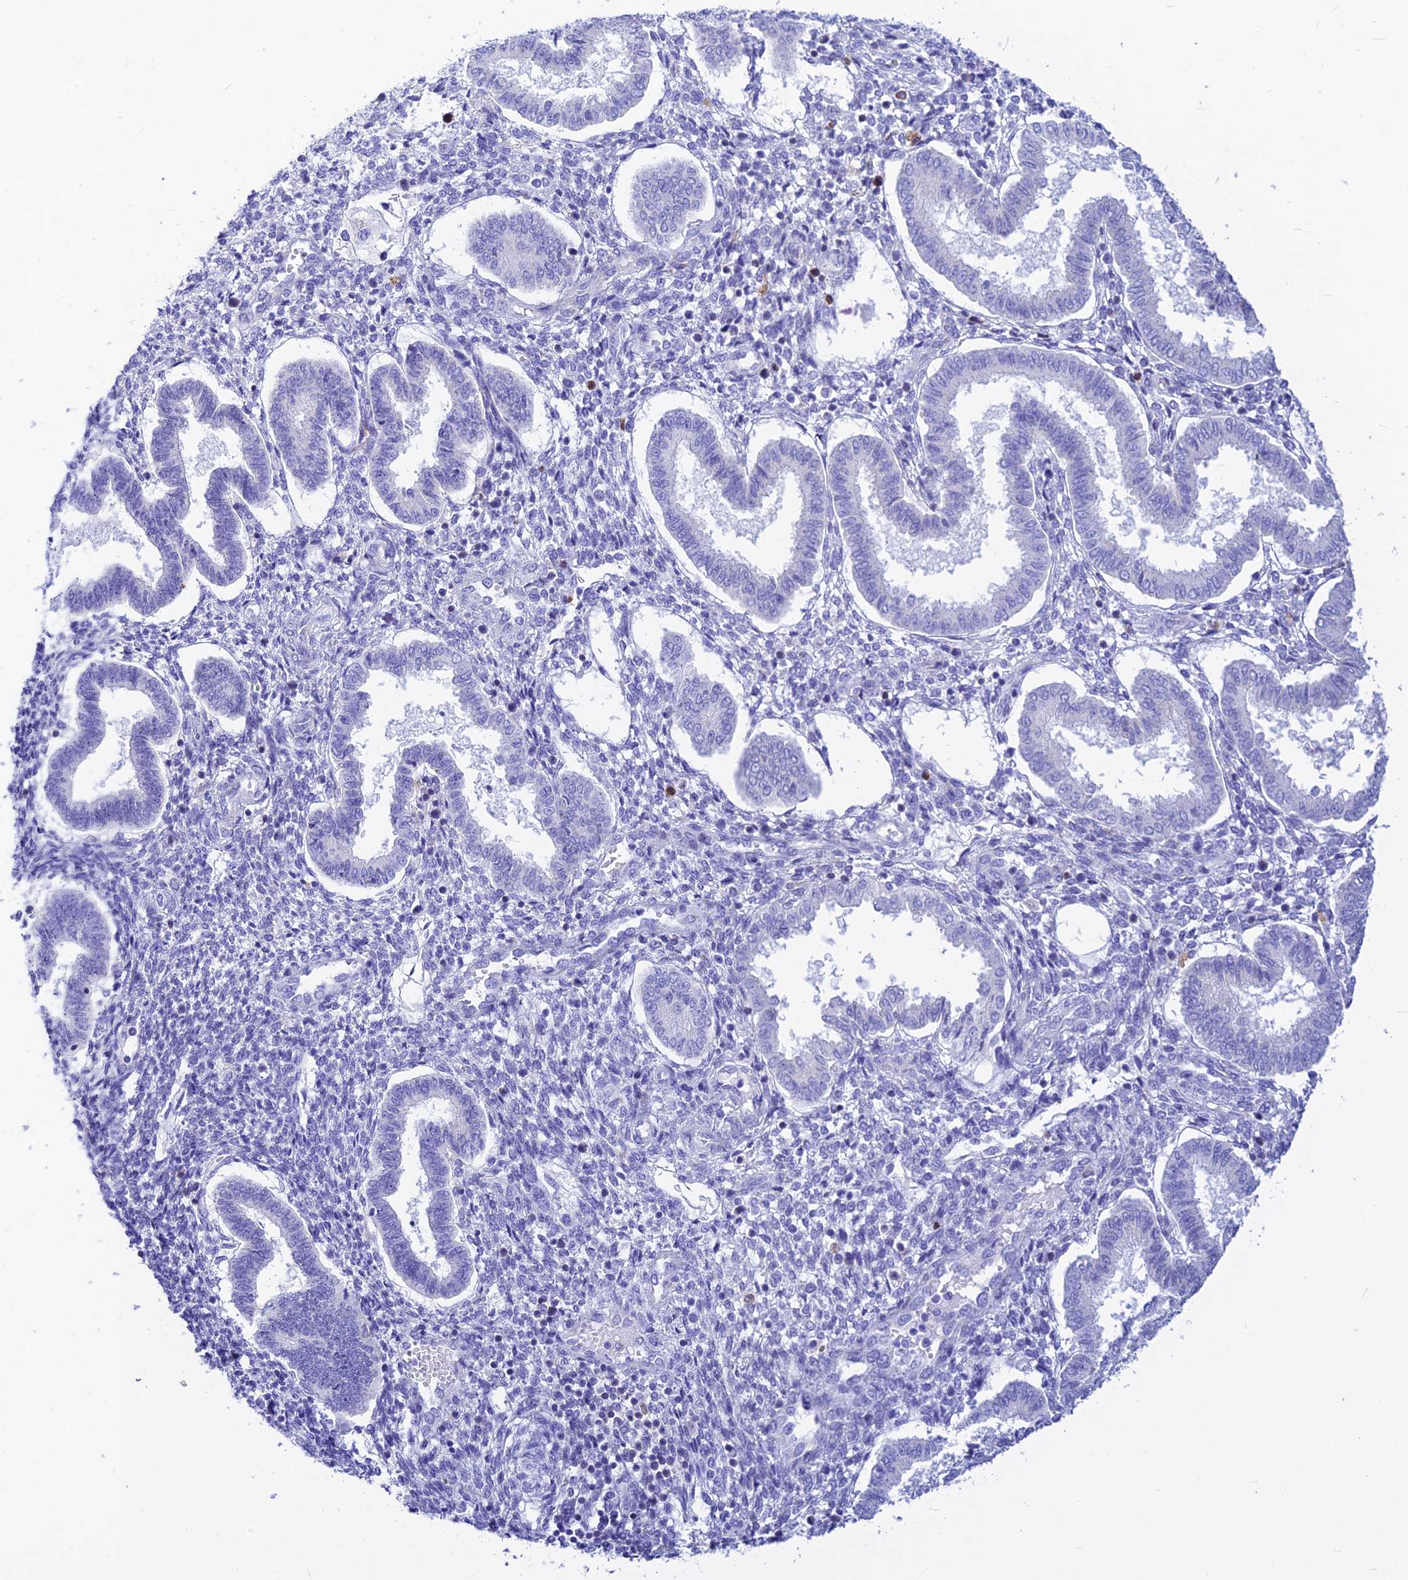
{"staining": {"intensity": "negative", "quantity": "none", "location": "none"}, "tissue": "endometrium", "cell_type": "Cells in endometrial stroma", "image_type": "normal", "snomed": [{"axis": "morphology", "description": "Normal tissue, NOS"}, {"axis": "topography", "description": "Endometrium"}], "caption": "High magnification brightfield microscopy of normal endometrium stained with DAB (brown) and counterstained with hematoxylin (blue): cells in endometrial stroma show no significant expression.", "gene": "CNOT6", "patient": {"sex": "female", "age": 24}}